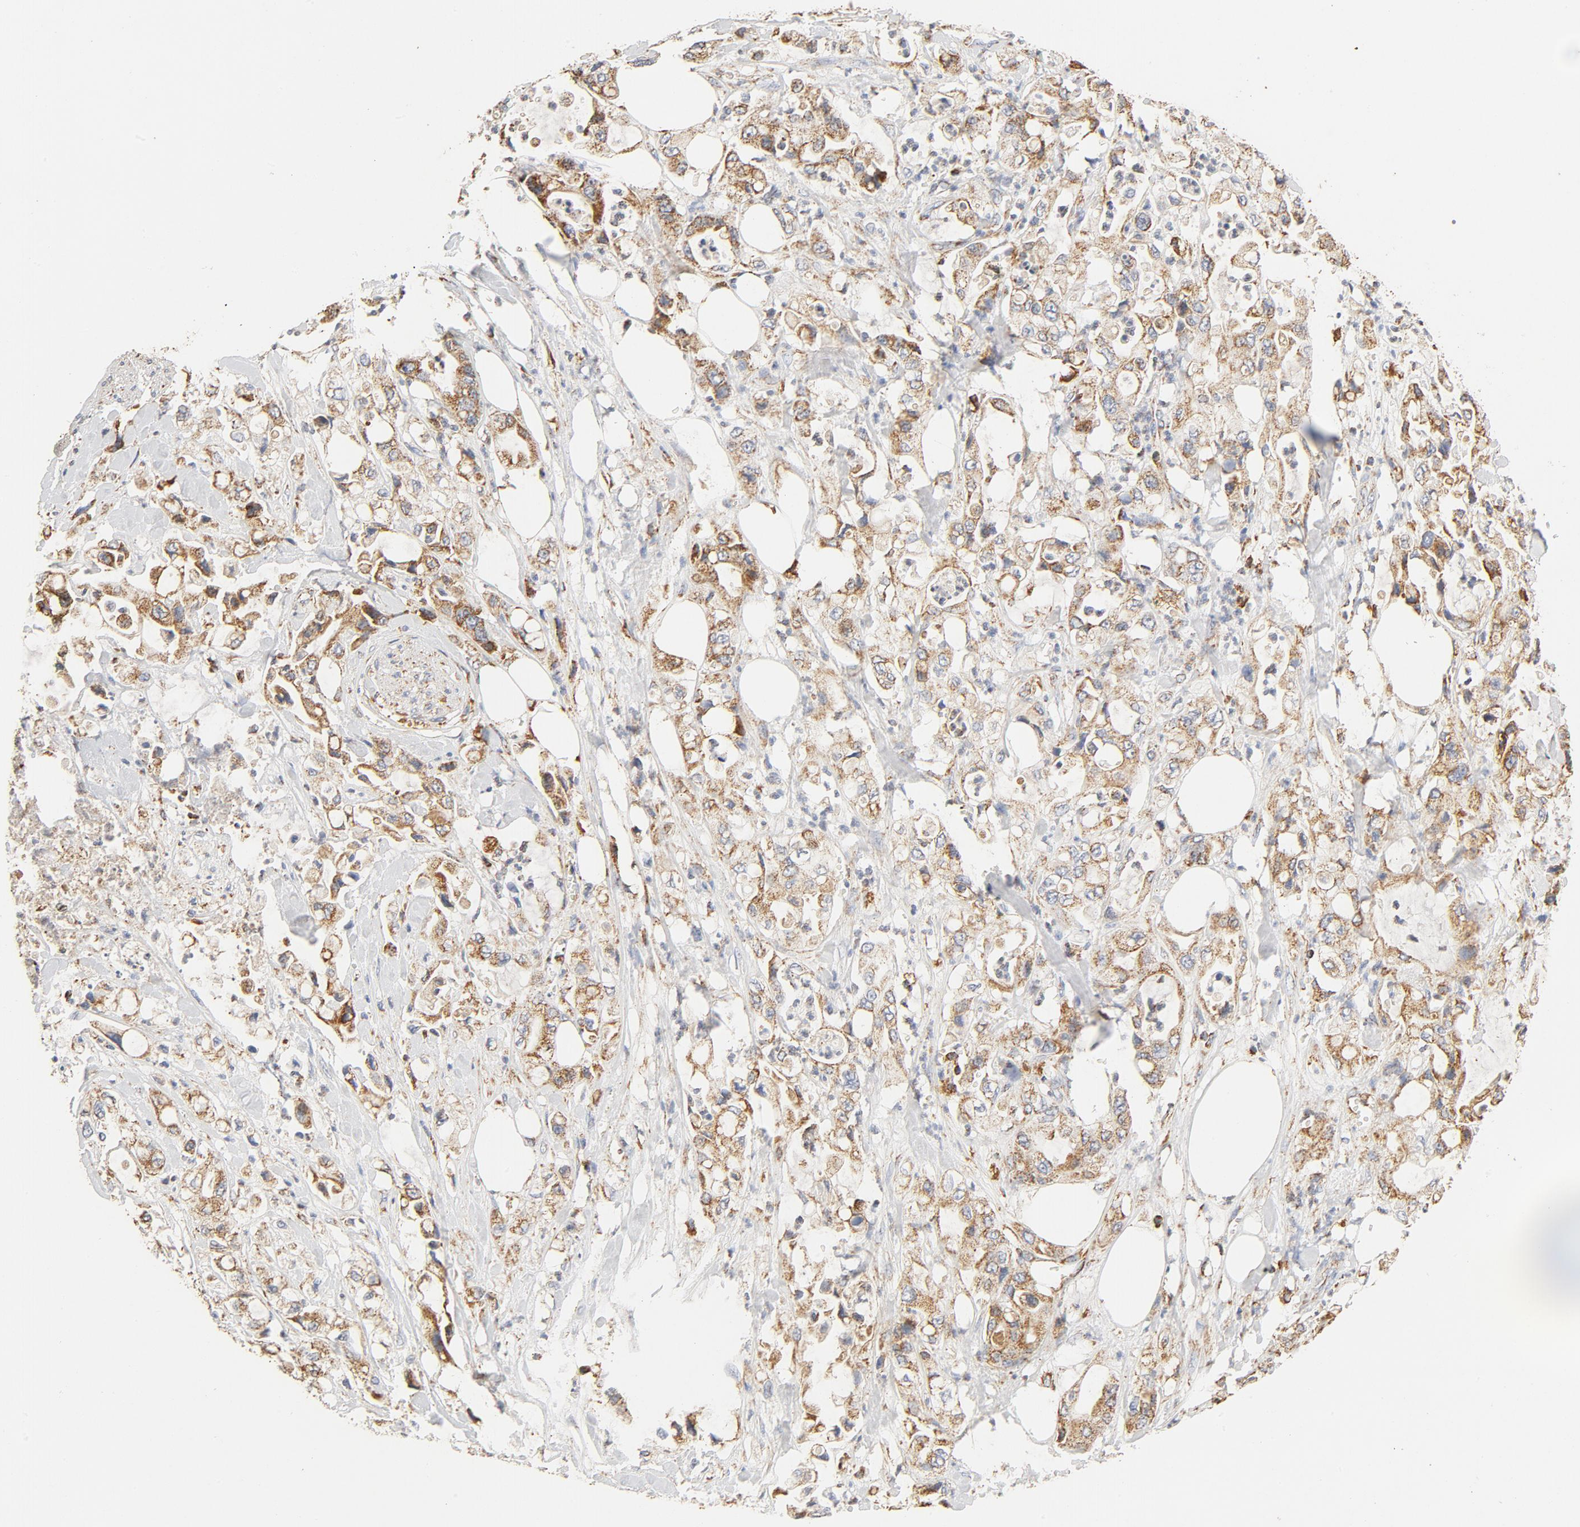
{"staining": {"intensity": "moderate", "quantity": ">75%", "location": "nuclear"}, "tissue": "pancreatic cancer", "cell_type": "Tumor cells", "image_type": "cancer", "snomed": [{"axis": "morphology", "description": "Adenocarcinoma, NOS"}, {"axis": "topography", "description": "Pancreas"}], "caption": "This image exhibits immunohistochemistry staining of human pancreatic adenocarcinoma, with medium moderate nuclear staining in about >75% of tumor cells.", "gene": "COX4I1", "patient": {"sex": "male", "age": 70}}